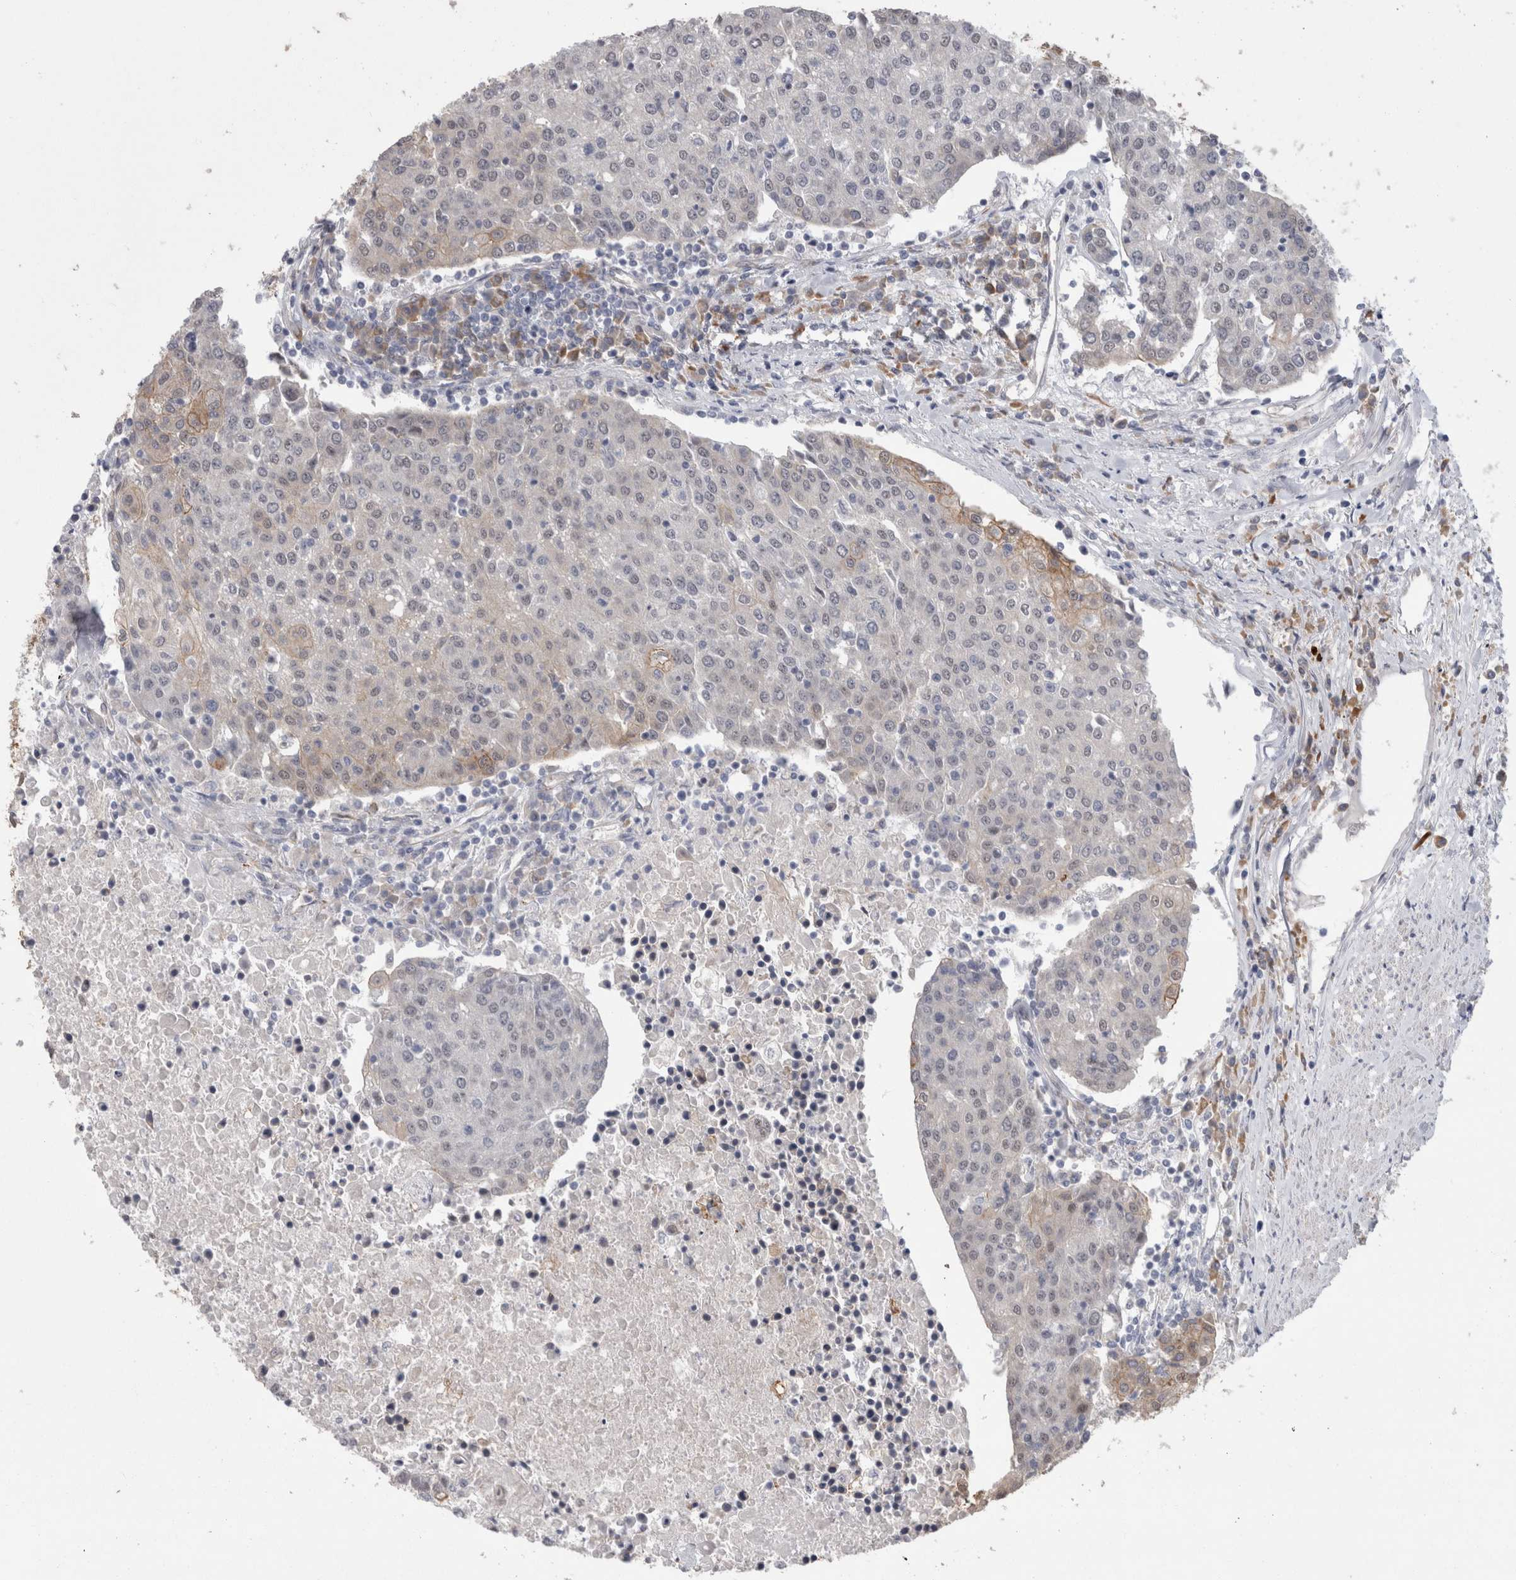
{"staining": {"intensity": "weak", "quantity": "<25%", "location": "cytoplasmic/membranous"}, "tissue": "urothelial cancer", "cell_type": "Tumor cells", "image_type": "cancer", "snomed": [{"axis": "morphology", "description": "Urothelial carcinoma, High grade"}, {"axis": "topography", "description": "Urinary bladder"}], "caption": "A photomicrograph of human urothelial cancer is negative for staining in tumor cells.", "gene": "FAM83H", "patient": {"sex": "female", "age": 85}}